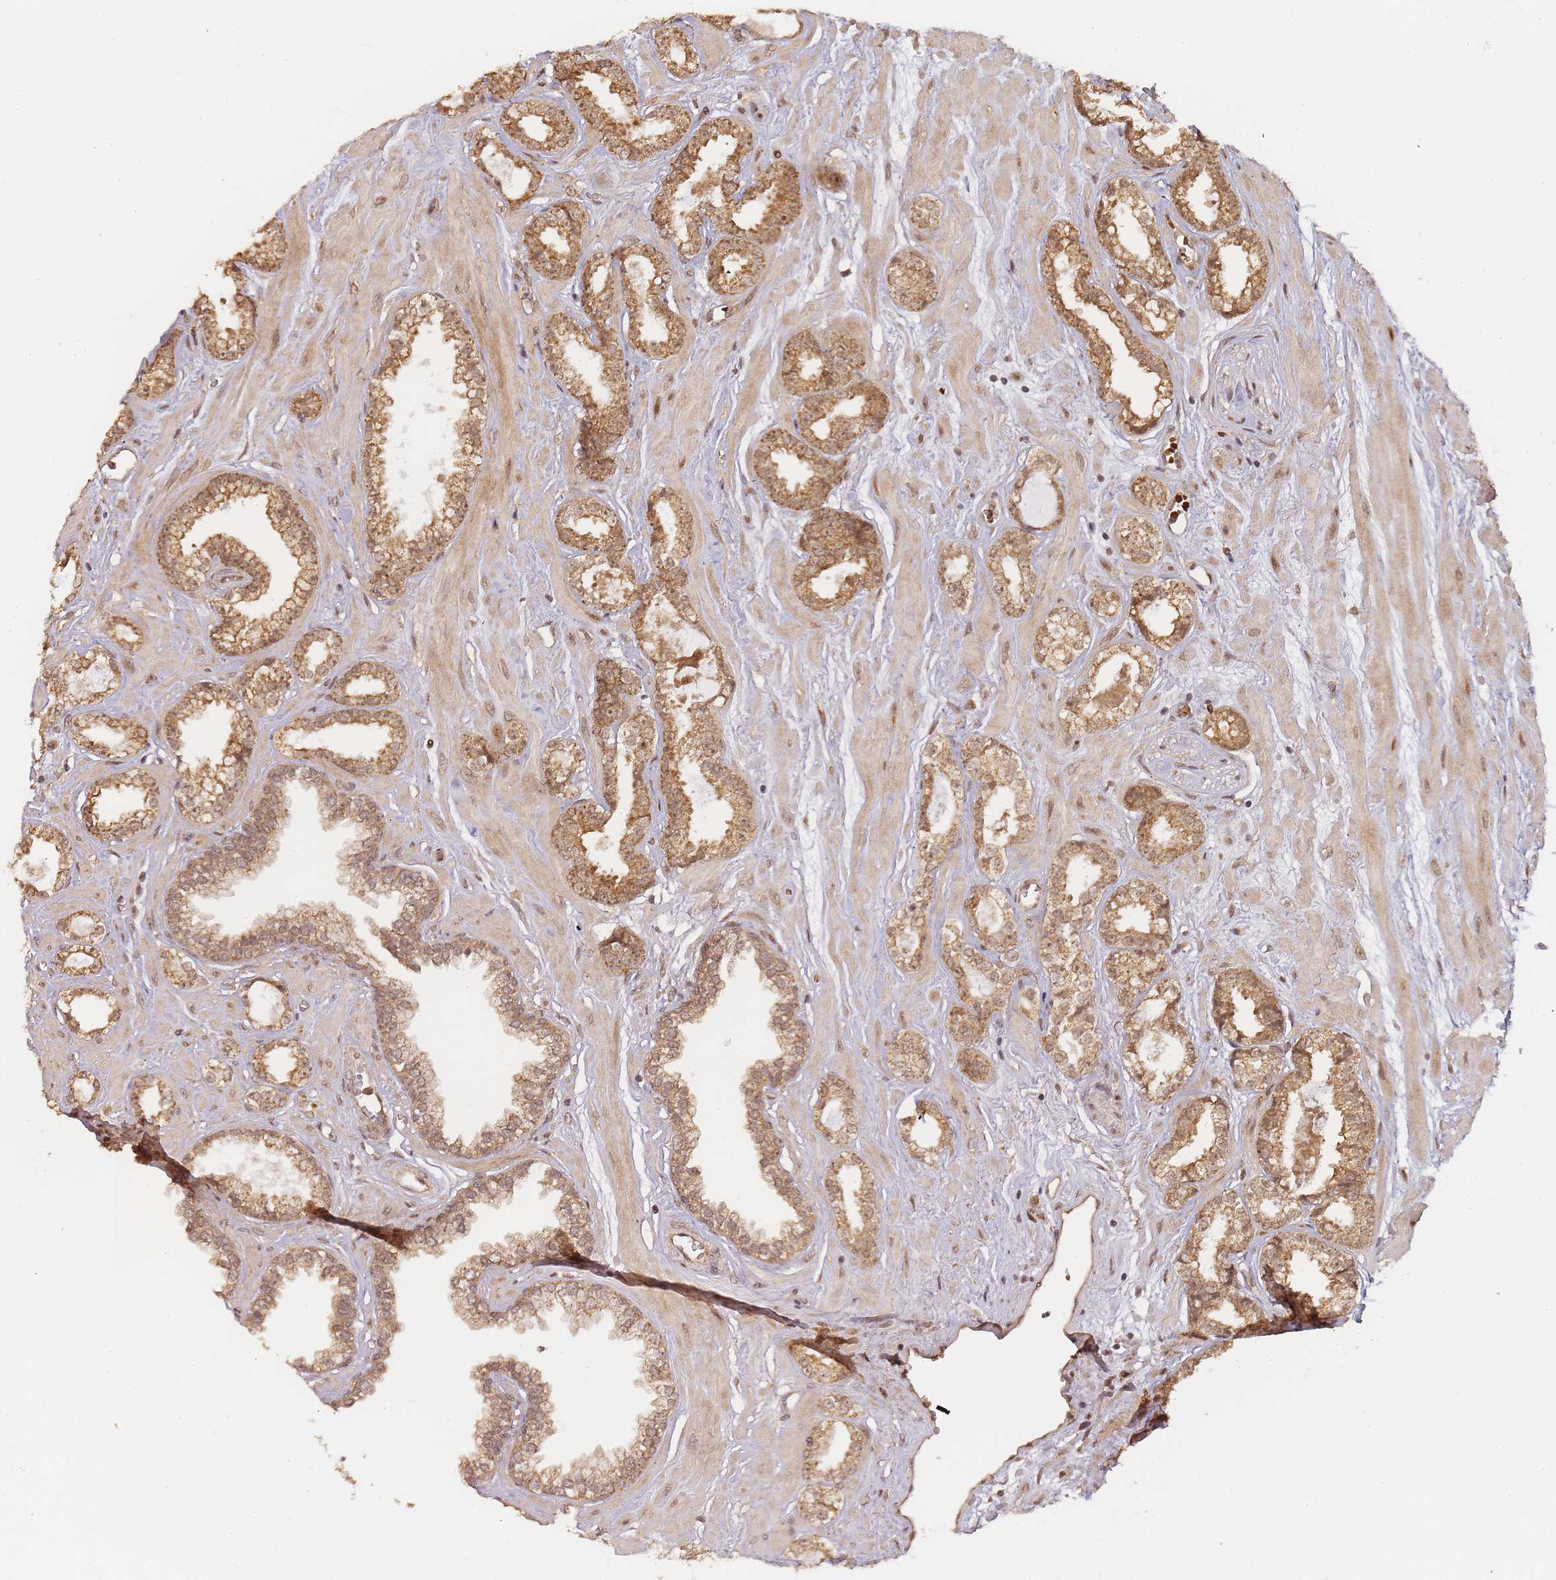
{"staining": {"intensity": "moderate", "quantity": ">75%", "location": "cytoplasmic/membranous,nuclear"}, "tissue": "prostate cancer", "cell_type": "Tumor cells", "image_type": "cancer", "snomed": [{"axis": "morphology", "description": "Adenocarcinoma, Low grade"}, {"axis": "topography", "description": "Prostate"}], "caption": "Protein expression analysis of adenocarcinoma (low-grade) (prostate) reveals moderate cytoplasmic/membranous and nuclear expression in about >75% of tumor cells.", "gene": "ZNF497", "patient": {"sex": "male", "age": 60}}